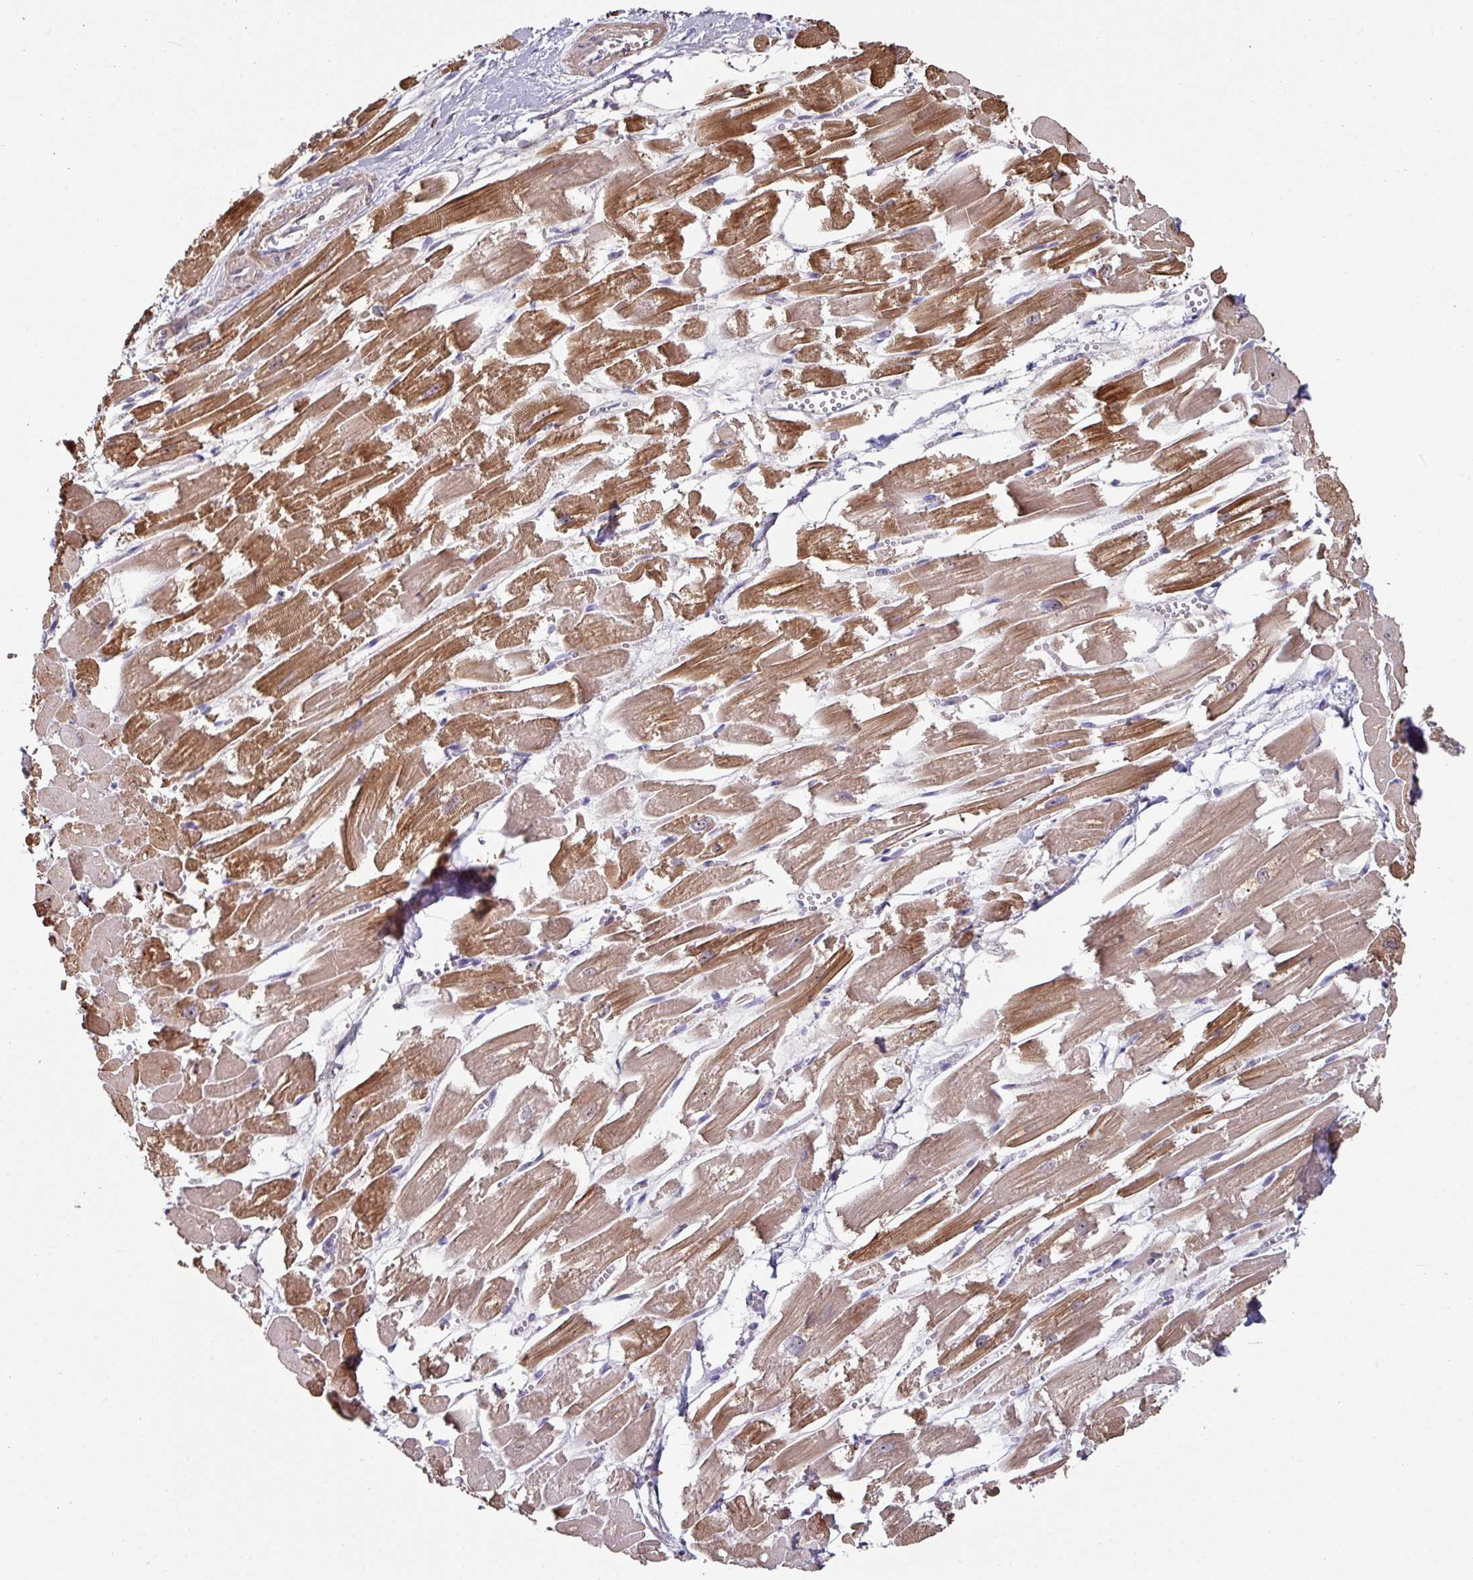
{"staining": {"intensity": "moderate", "quantity": ">75%", "location": "cytoplasmic/membranous"}, "tissue": "heart muscle", "cell_type": "Cardiomyocytes", "image_type": "normal", "snomed": [{"axis": "morphology", "description": "Normal tissue, NOS"}, {"axis": "topography", "description": "Heart"}], "caption": "Immunohistochemistry (IHC) histopathology image of benign human heart muscle stained for a protein (brown), which shows medium levels of moderate cytoplasmic/membranous positivity in about >75% of cardiomyocytes.", "gene": "OR2D3", "patient": {"sex": "male", "age": 54}}